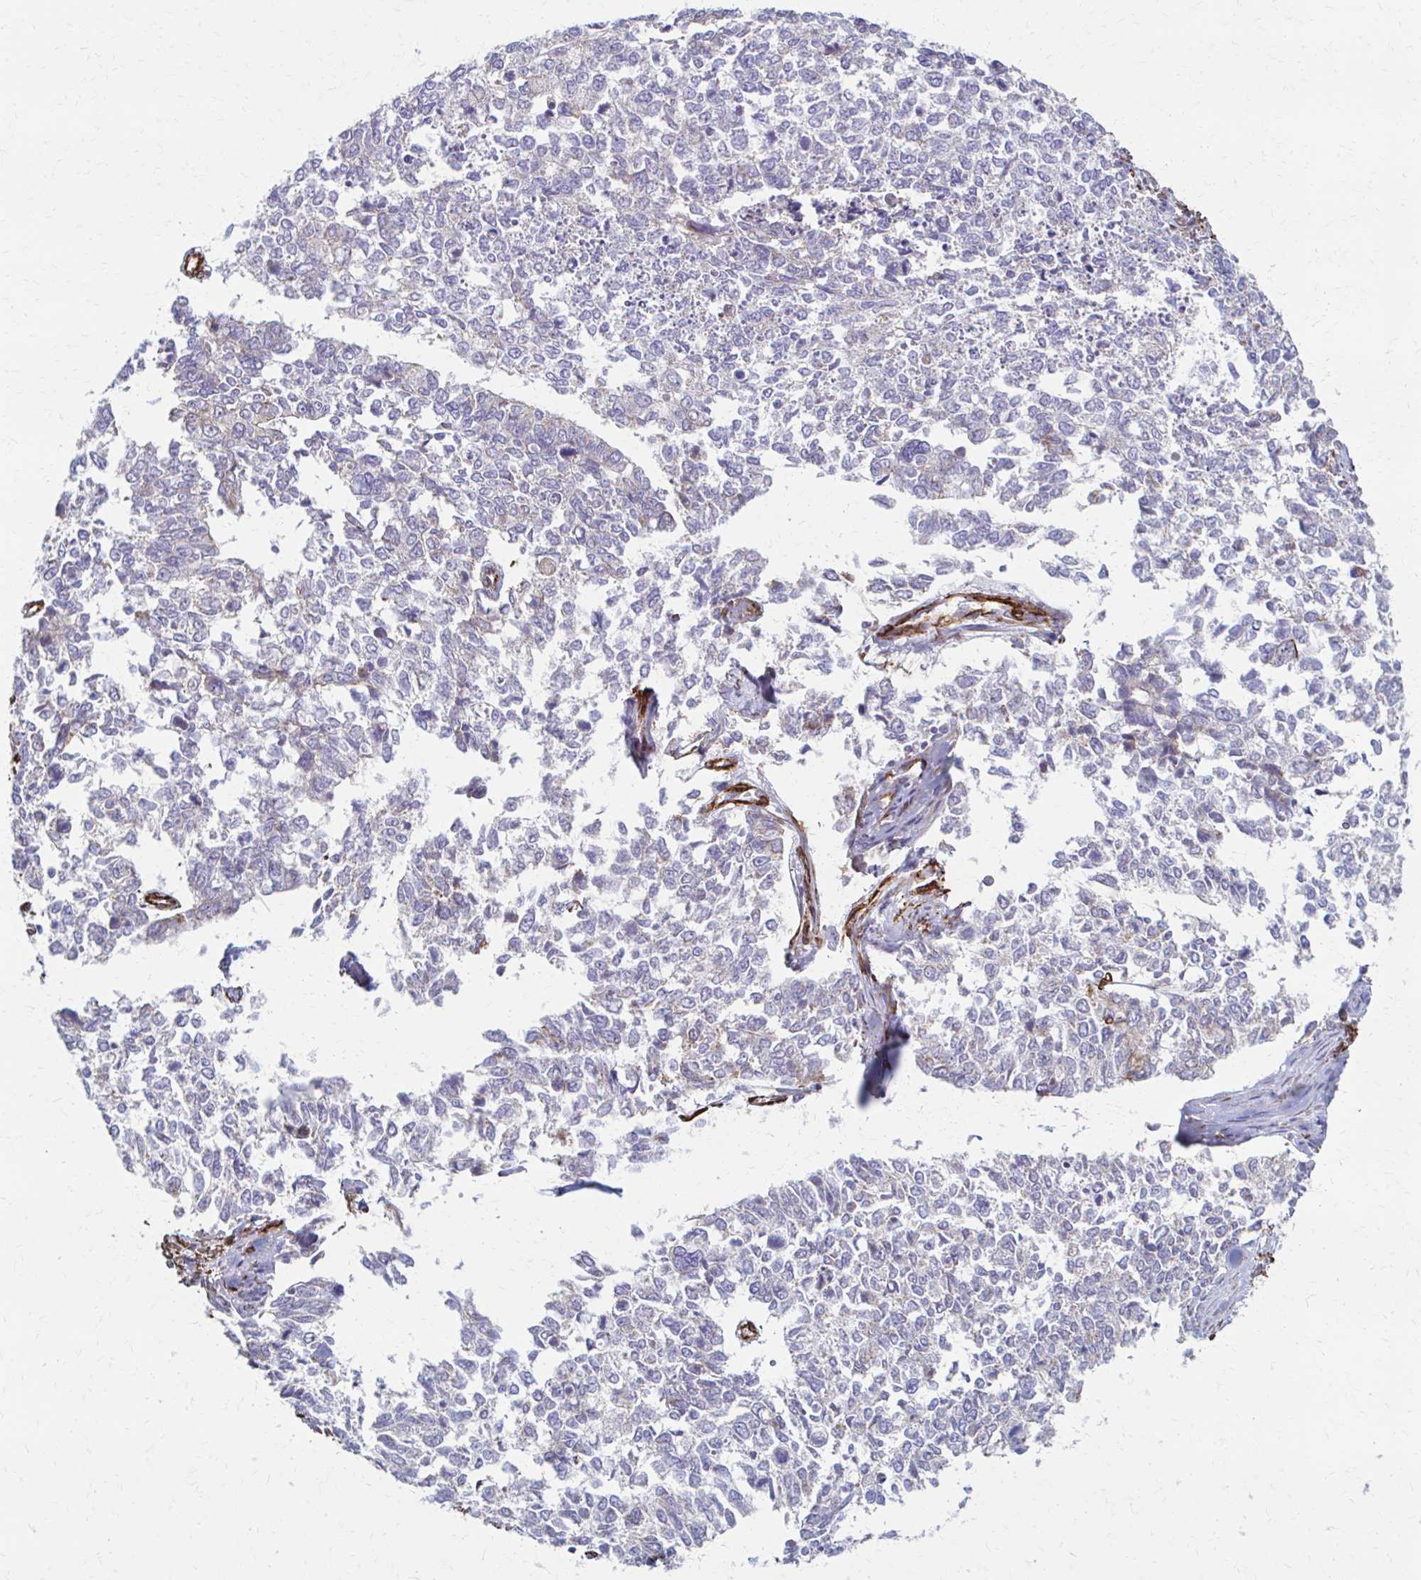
{"staining": {"intensity": "negative", "quantity": "none", "location": "none"}, "tissue": "cervical cancer", "cell_type": "Tumor cells", "image_type": "cancer", "snomed": [{"axis": "morphology", "description": "Adenocarcinoma, NOS"}, {"axis": "topography", "description": "Cervix"}], "caption": "Image shows no significant protein expression in tumor cells of adenocarcinoma (cervical). (DAB (3,3'-diaminobenzidine) IHC visualized using brightfield microscopy, high magnification).", "gene": "TIMMDC1", "patient": {"sex": "female", "age": 63}}